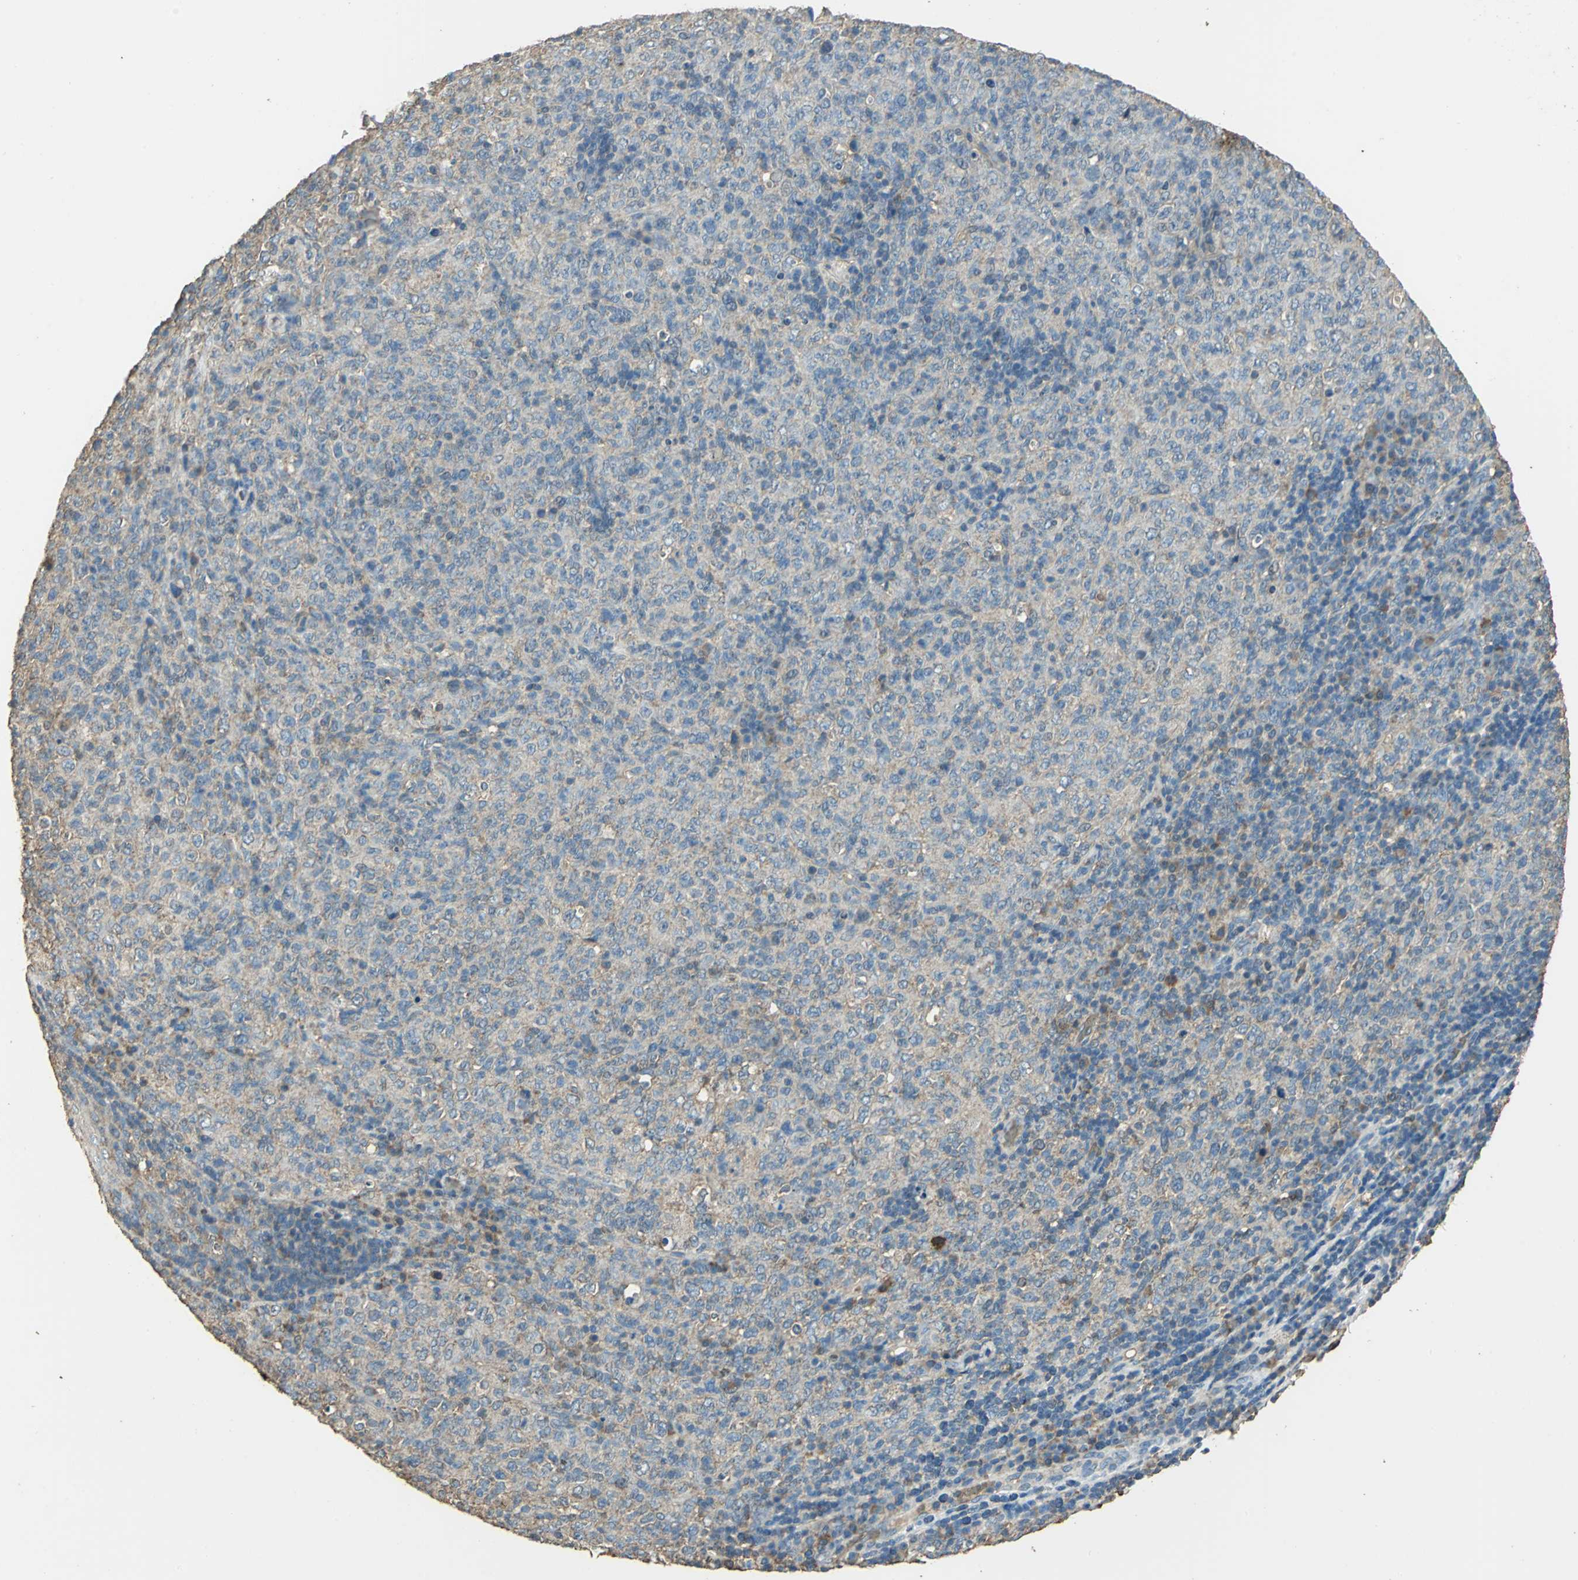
{"staining": {"intensity": "weak", "quantity": ">75%", "location": "cytoplasmic/membranous"}, "tissue": "lymphoma", "cell_type": "Tumor cells", "image_type": "cancer", "snomed": [{"axis": "morphology", "description": "Malignant lymphoma, non-Hodgkin's type, High grade"}, {"axis": "topography", "description": "Tonsil"}], "caption": "Weak cytoplasmic/membranous expression for a protein is appreciated in approximately >75% of tumor cells of lymphoma using IHC.", "gene": "TRAPPC2", "patient": {"sex": "female", "age": 36}}